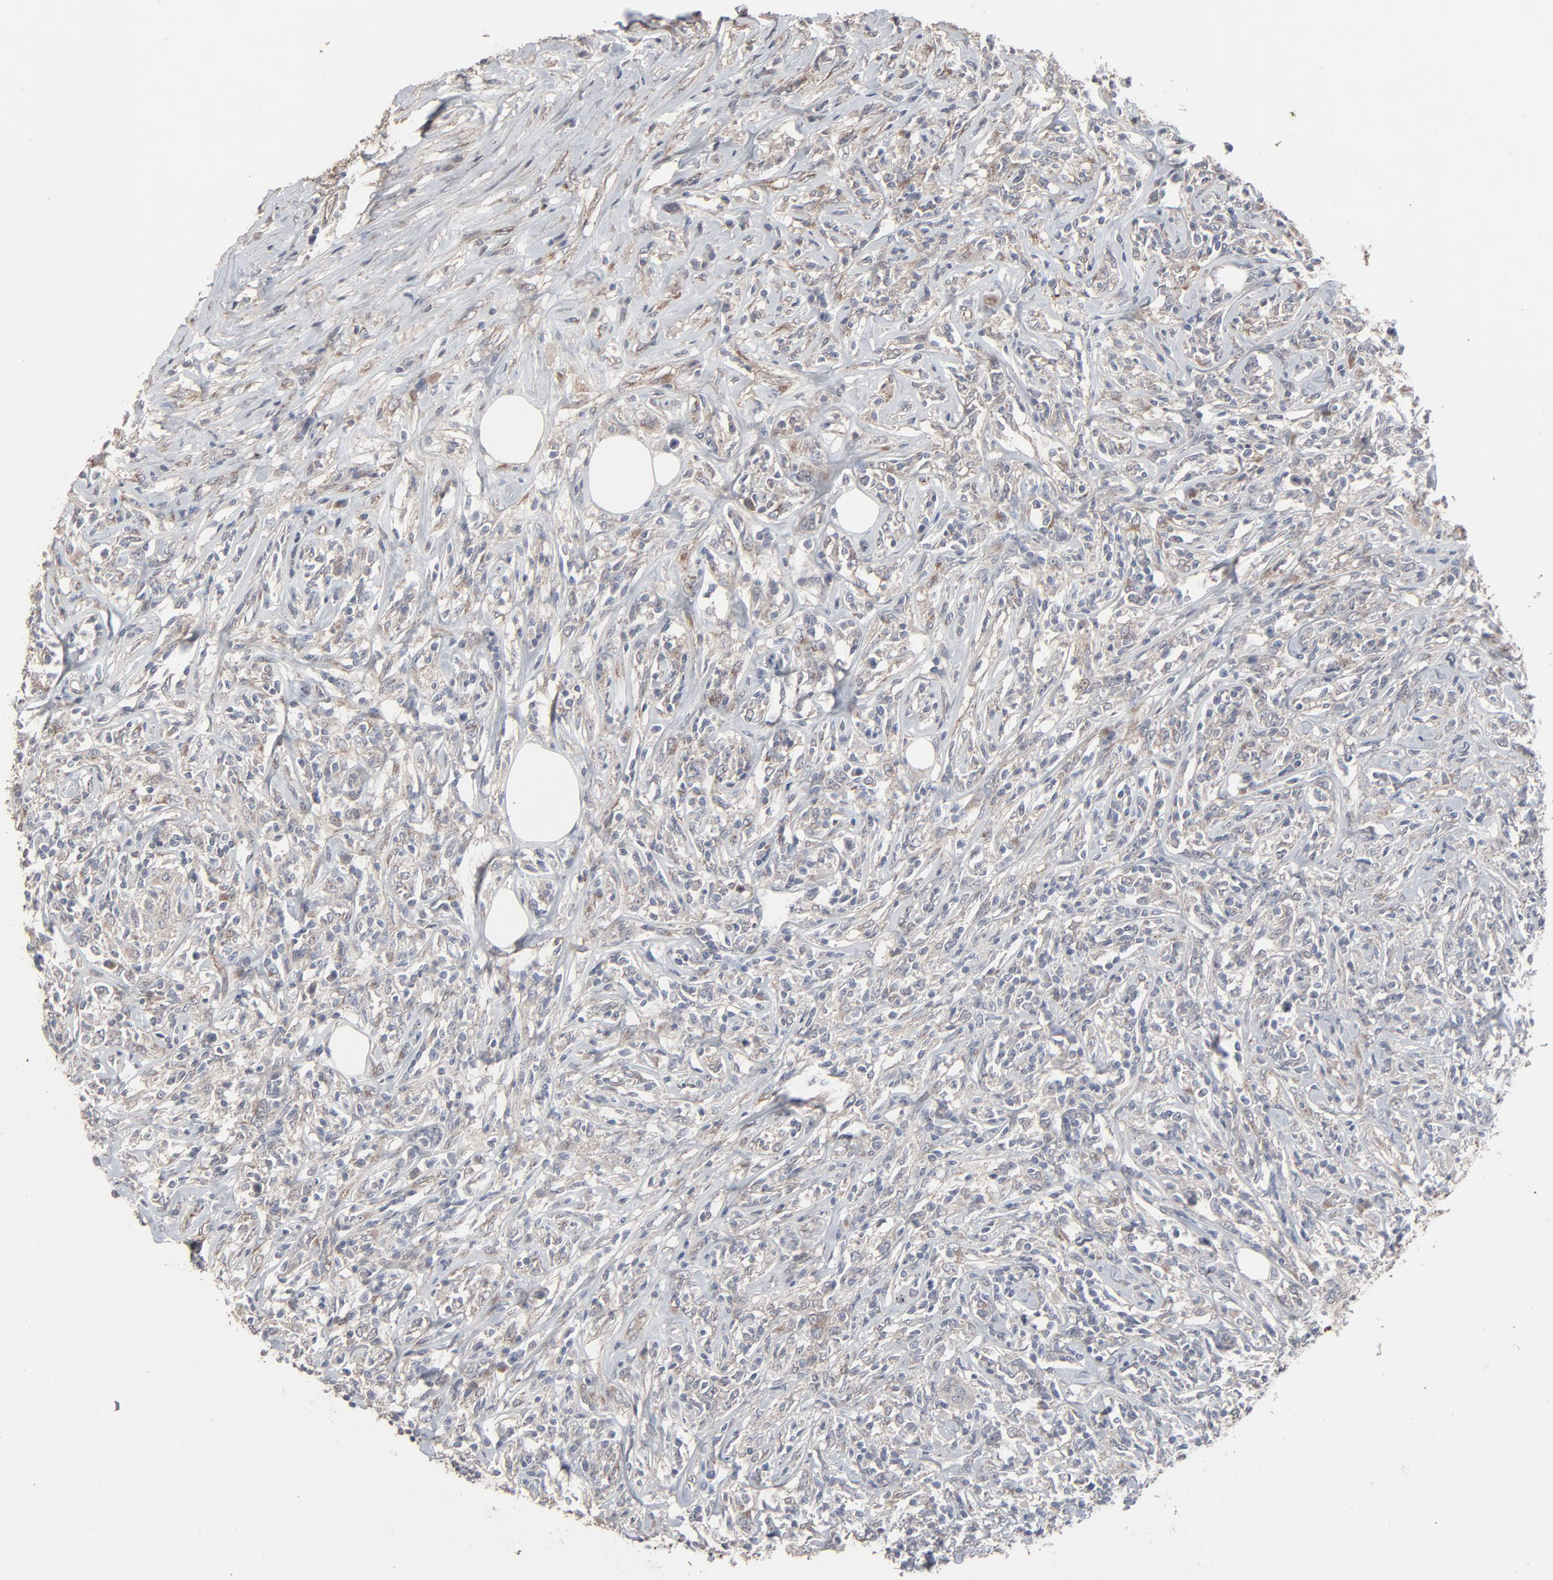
{"staining": {"intensity": "weak", "quantity": "25%-75%", "location": "cytoplasmic/membranous"}, "tissue": "lymphoma", "cell_type": "Tumor cells", "image_type": "cancer", "snomed": [{"axis": "morphology", "description": "Malignant lymphoma, non-Hodgkin's type, High grade"}, {"axis": "topography", "description": "Lymph node"}], "caption": "IHC staining of lymphoma, which exhibits low levels of weak cytoplasmic/membranous staining in approximately 25%-75% of tumor cells indicating weak cytoplasmic/membranous protein expression. The staining was performed using DAB (3,3'-diaminobenzidine) (brown) for protein detection and nuclei were counterstained in hematoxylin (blue).", "gene": "JAM3", "patient": {"sex": "female", "age": 84}}